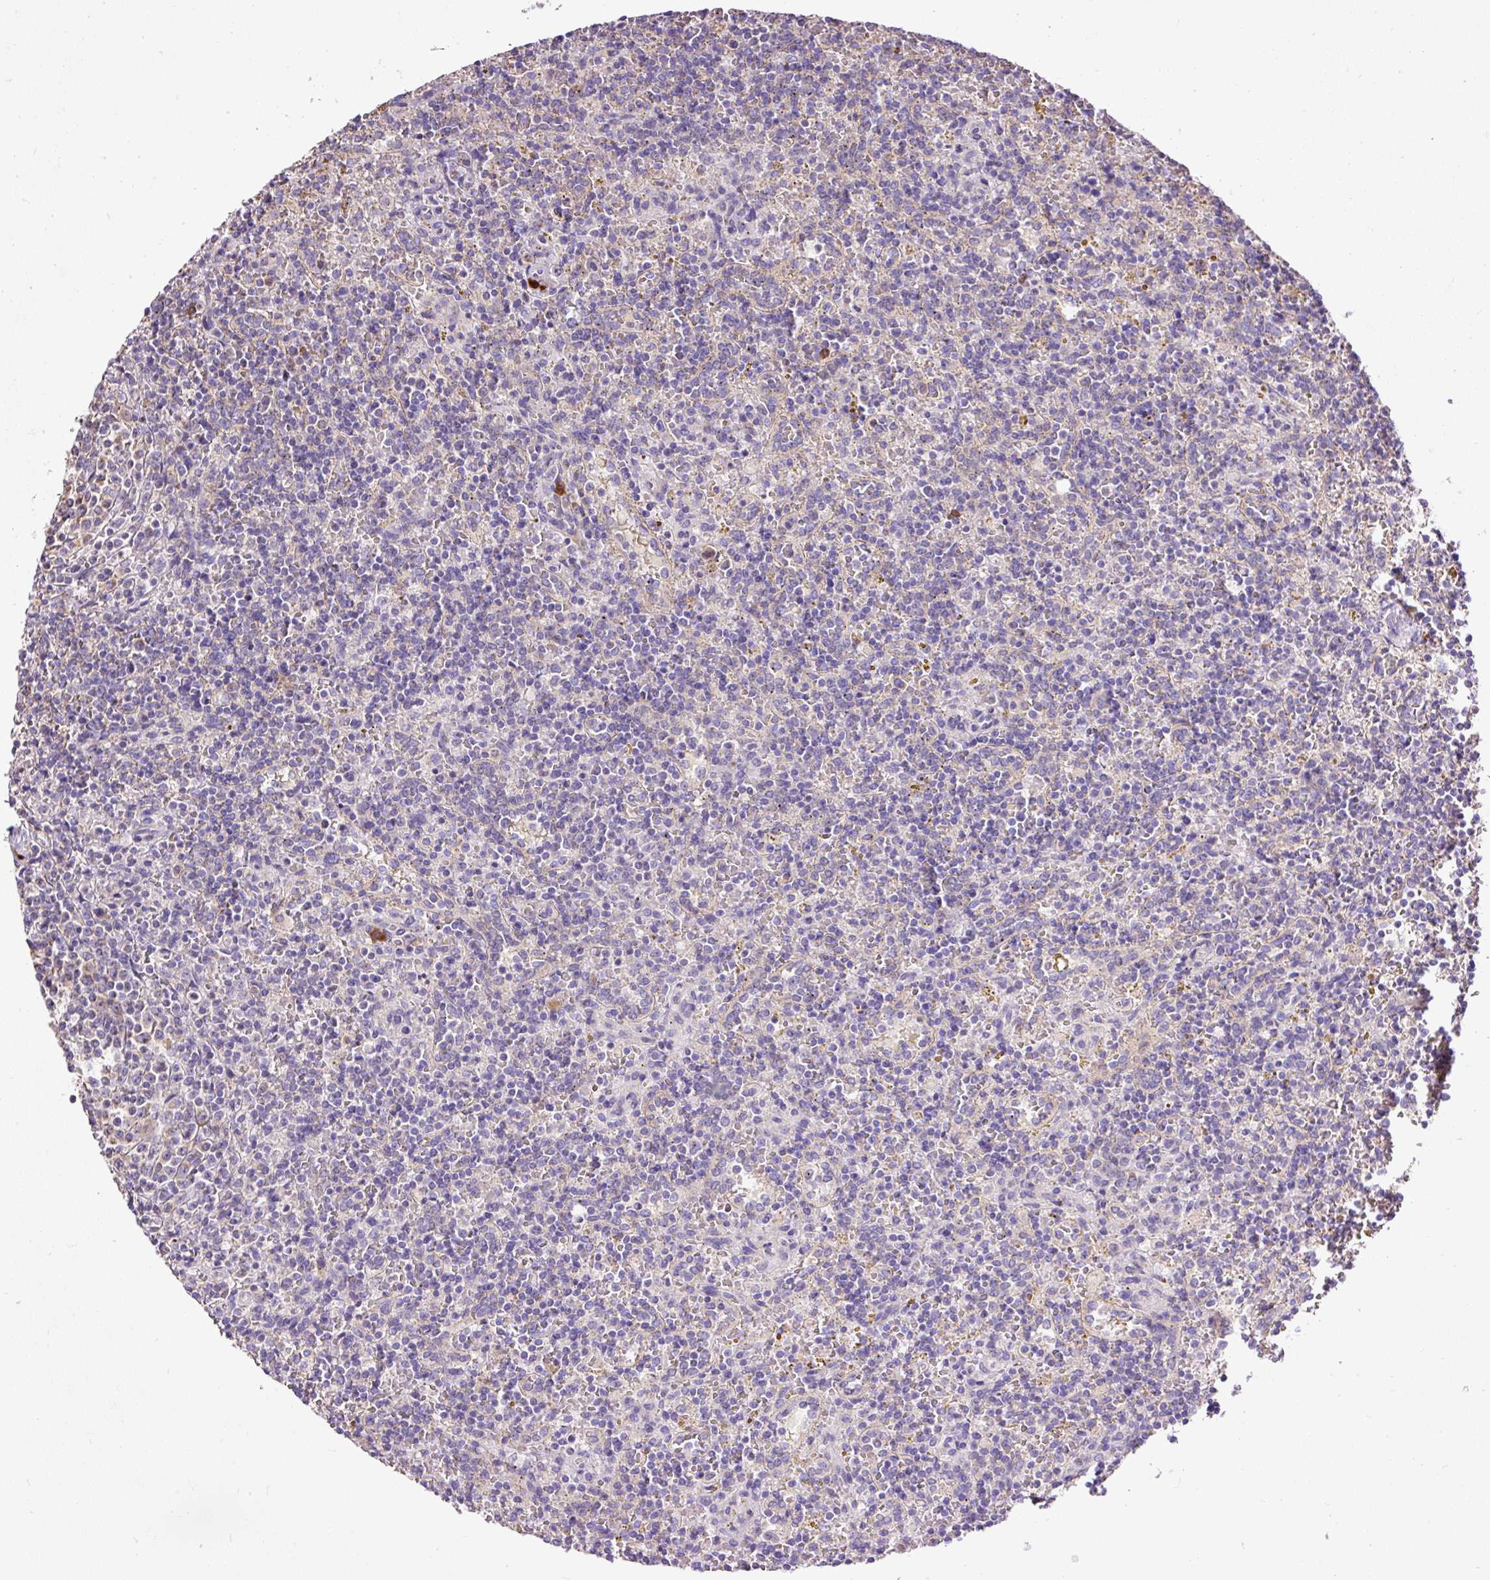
{"staining": {"intensity": "negative", "quantity": "none", "location": "none"}, "tissue": "lymphoma", "cell_type": "Tumor cells", "image_type": "cancer", "snomed": [{"axis": "morphology", "description": "Malignant lymphoma, non-Hodgkin's type, Low grade"}, {"axis": "topography", "description": "Spleen"}], "caption": "A high-resolution photomicrograph shows IHC staining of lymphoma, which demonstrates no significant expression in tumor cells. (DAB (3,3'-diaminobenzidine) immunohistochemistry (IHC) visualized using brightfield microscopy, high magnification).", "gene": "CFAP47", "patient": {"sex": "male", "age": 67}}